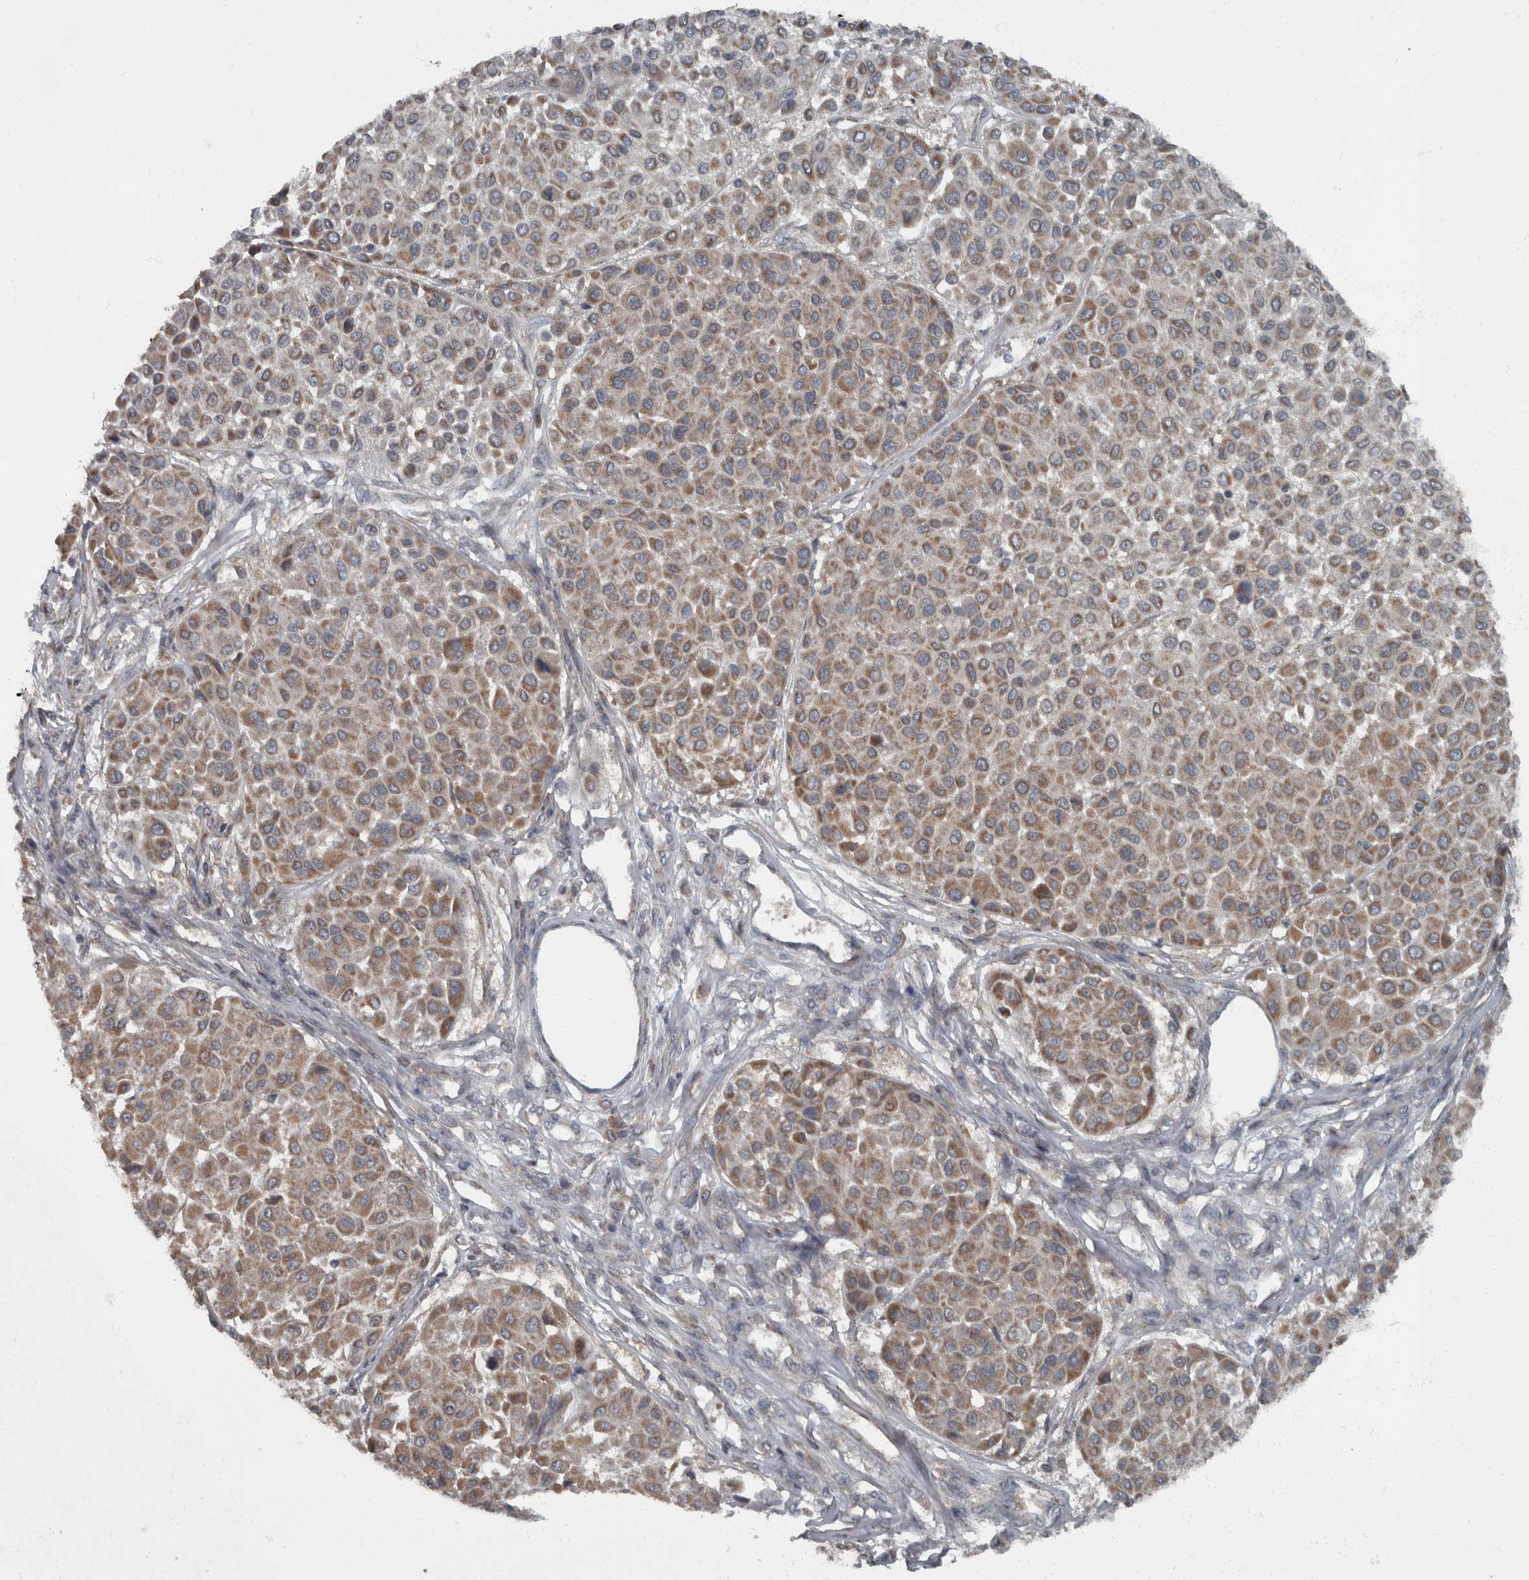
{"staining": {"intensity": "moderate", "quantity": ">75%", "location": "cytoplasmic/membranous"}, "tissue": "melanoma", "cell_type": "Tumor cells", "image_type": "cancer", "snomed": [{"axis": "morphology", "description": "Malignant melanoma, Metastatic site"}, {"axis": "topography", "description": "Soft tissue"}], "caption": "High-magnification brightfield microscopy of melanoma stained with DAB (3,3'-diaminobenzidine) (brown) and counterstained with hematoxylin (blue). tumor cells exhibit moderate cytoplasmic/membranous positivity is seen in about>75% of cells. (DAB IHC with brightfield microscopy, high magnification).", "gene": "RABGGTB", "patient": {"sex": "male", "age": 41}}